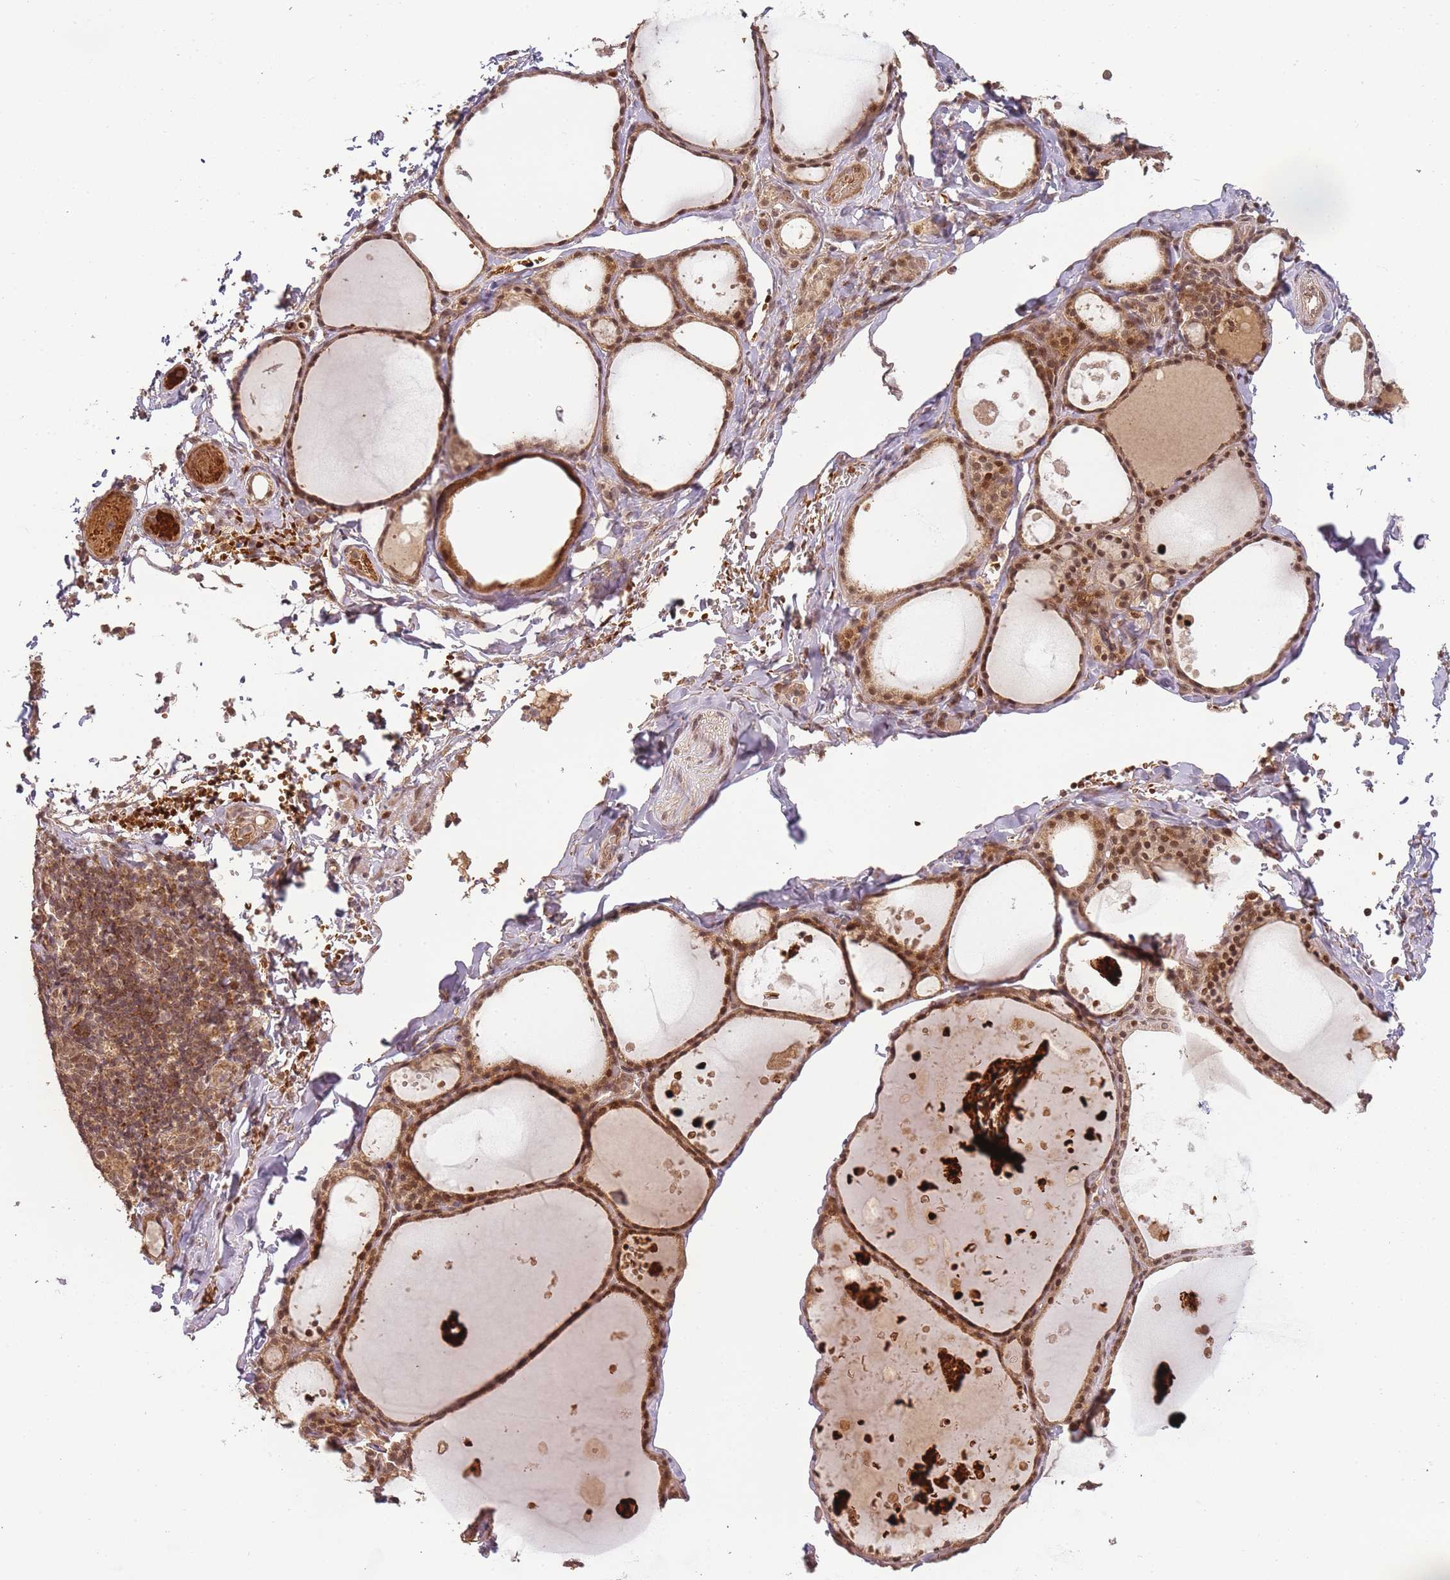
{"staining": {"intensity": "moderate", "quantity": ">75%", "location": "cytoplasmic/membranous,nuclear"}, "tissue": "thyroid gland", "cell_type": "Glandular cells", "image_type": "normal", "snomed": [{"axis": "morphology", "description": "Normal tissue, NOS"}, {"axis": "topography", "description": "Thyroid gland"}], "caption": "An immunohistochemistry image of unremarkable tissue is shown. Protein staining in brown highlights moderate cytoplasmic/membranous,nuclear positivity in thyroid gland within glandular cells.", "gene": "ZNF497", "patient": {"sex": "male", "age": 56}}